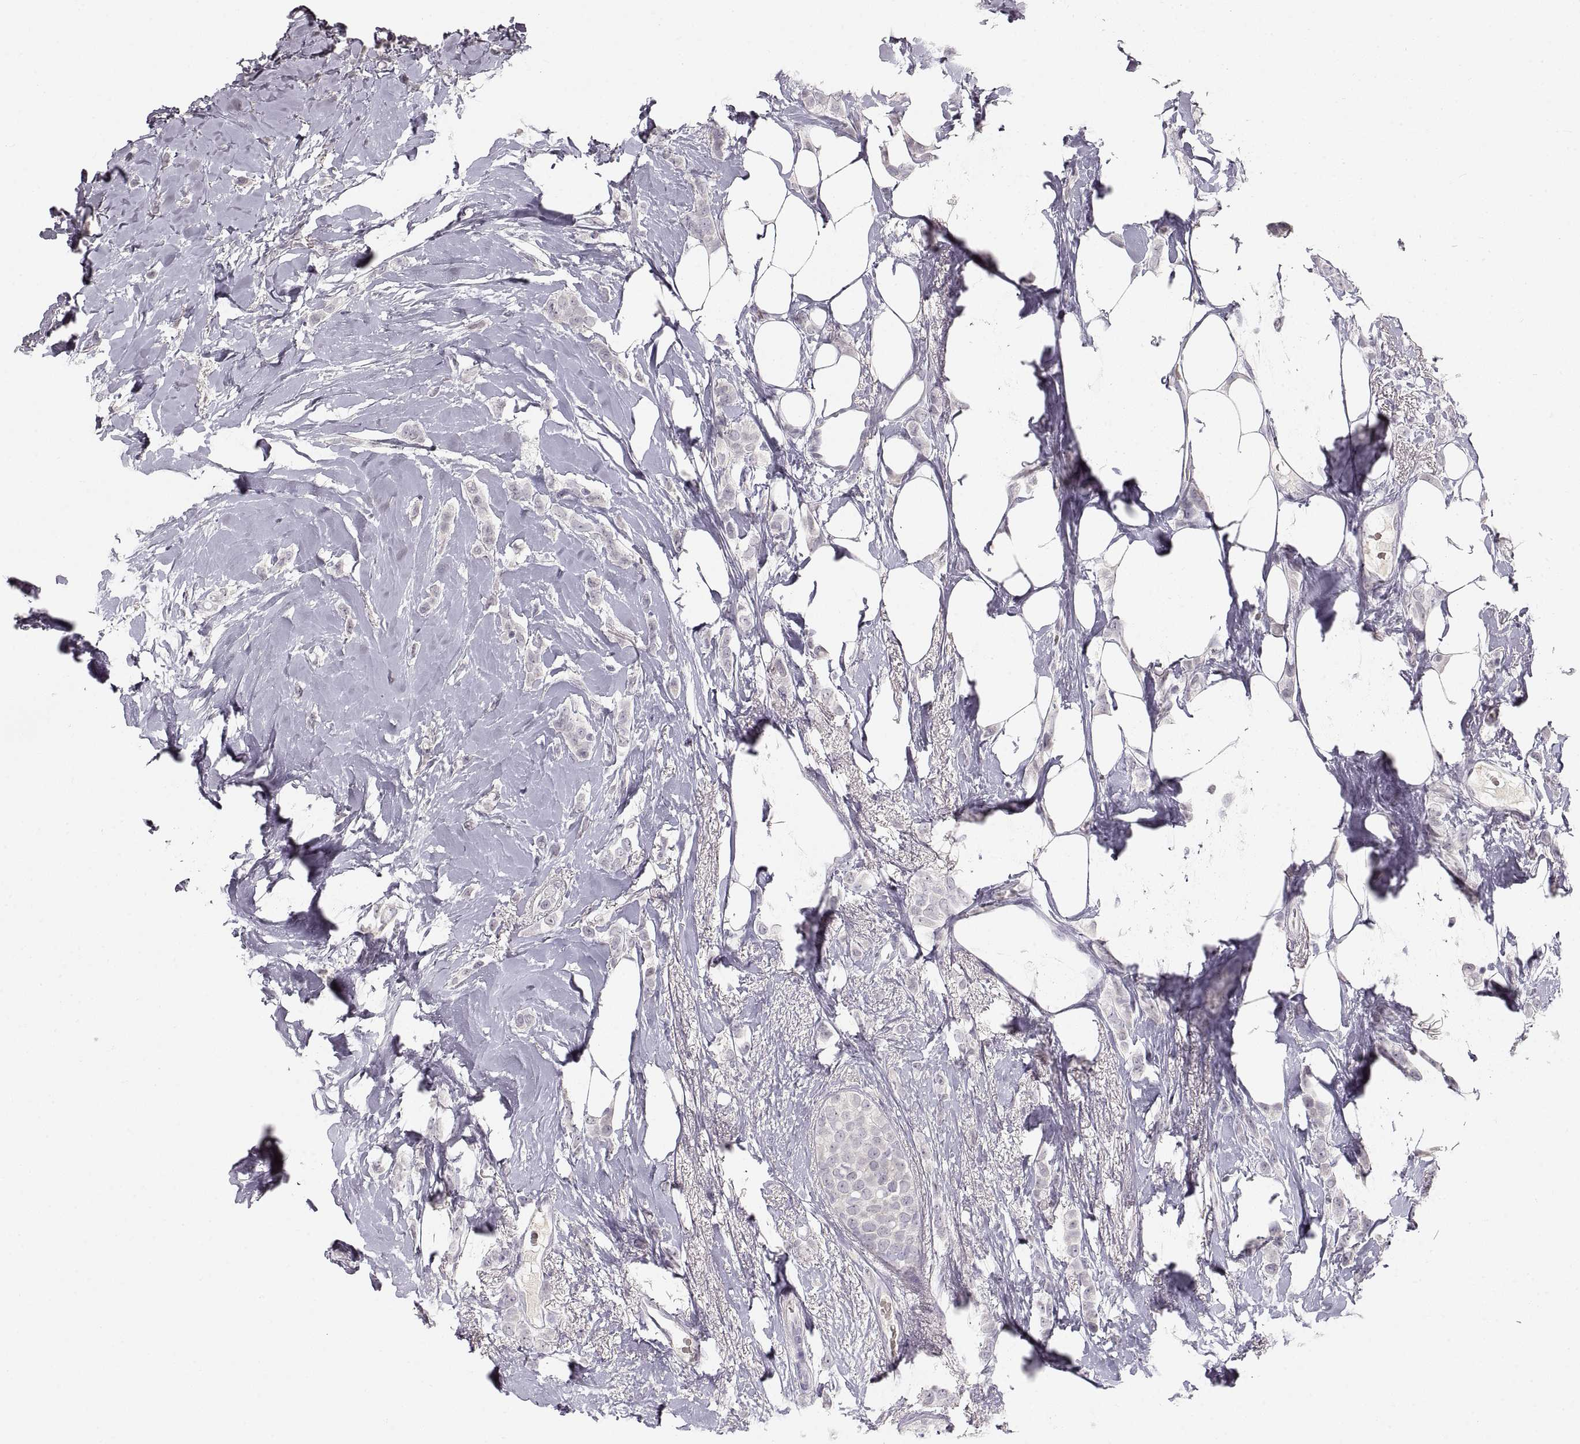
{"staining": {"intensity": "negative", "quantity": "none", "location": "none"}, "tissue": "breast cancer", "cell_type": "Tumor cells", "image_type": "cancer", "snomed": [{"axis": "morphology", "description": "Lobular carcinoma"}, {"axis": "topography", "description": "Breast"}], "caption": "This is a micrograph of IHC staining of breast cancer, which shows no staining in tumor cells. (Immunohistochemistry (ihc), brightfield microscopy, high magnification).", "gene": "PCSK2", "patient": {"sex": "female", "age": 66}}